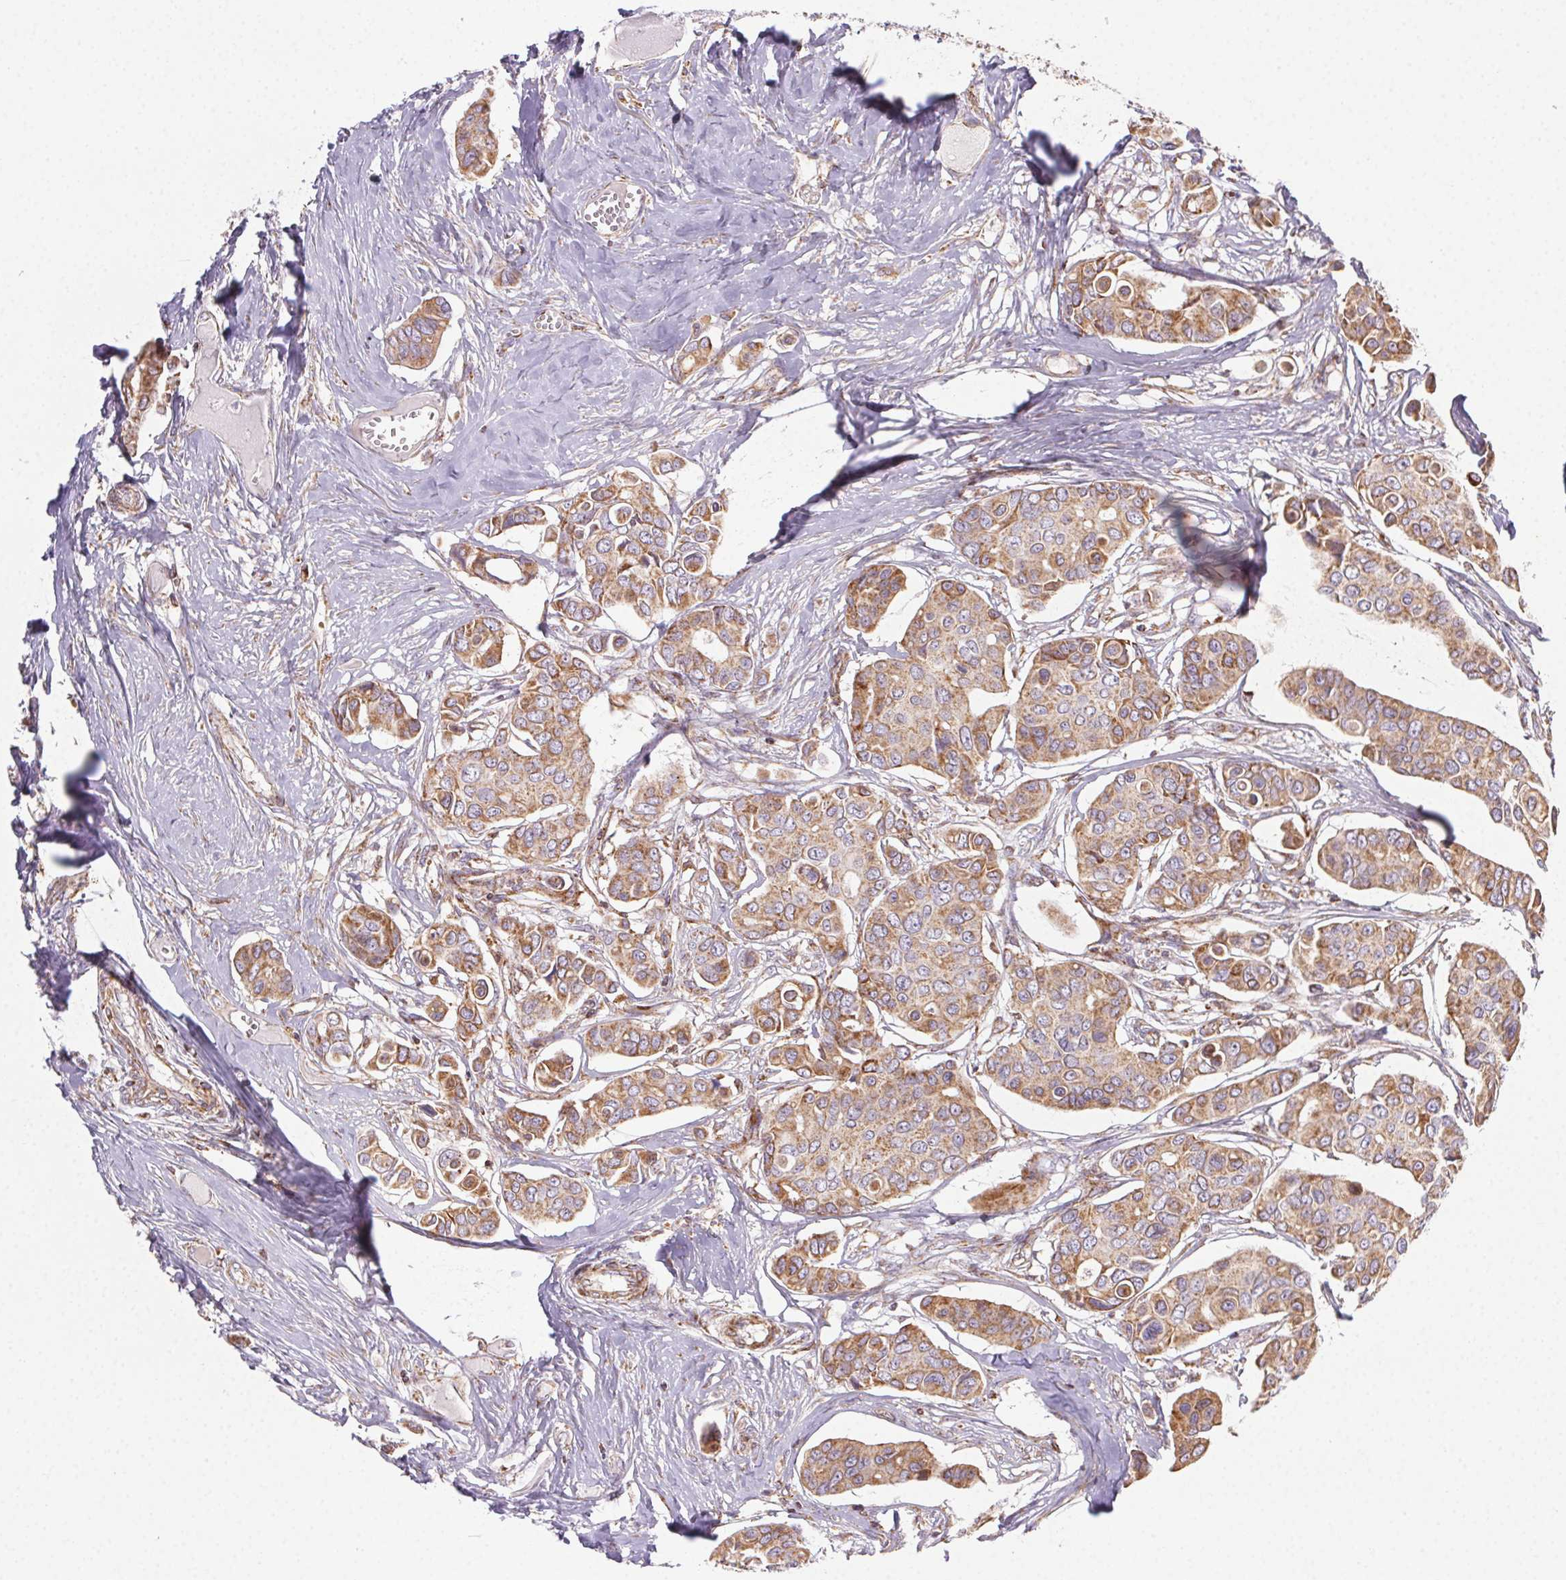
{"staining": {"intensity": "moderate", "quantity": ">75%", "location": "cytoplasmic/membranous"}, "tissue": "breast cancer", "cell_type": "Tumor cells", "image_type": "cancer", "snomed": [{"axis": "morphology", "description": "Duct carcinoma"}, {"axis": "topography", "description": "Breast"}], "caption": "This image shows IHC staining of intraductal carcinoma (breast), with medium moderate cytoplasmic/membranous expression in approximately >75% of tumor cells.", "gene": "CLPB", "patient": {"sex": "female", "age": 54}}